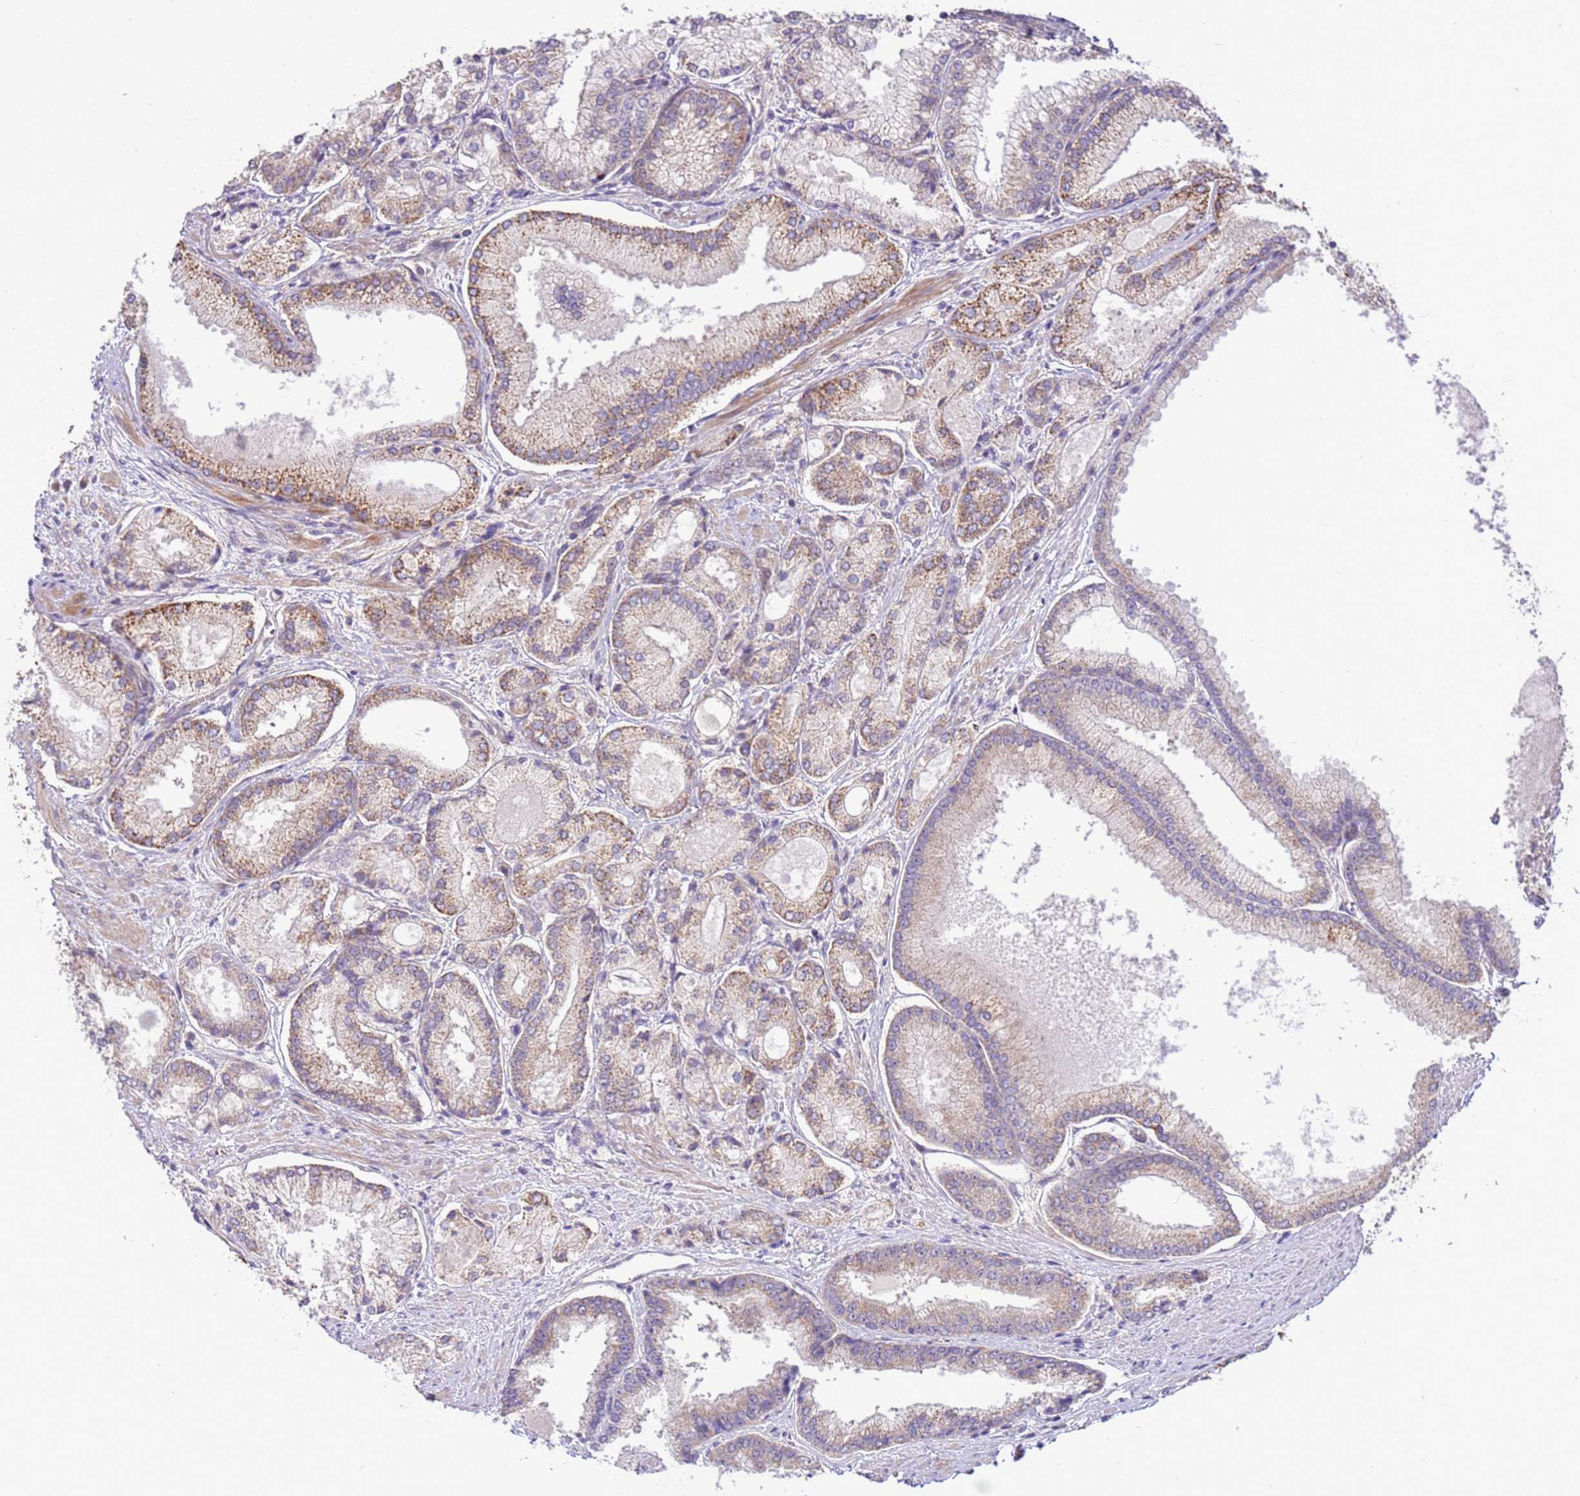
{"staining": {"intensity": "moderate", "quantity": "<25%", "location": "cytoplasmic/membranous"}, "tissue": "prostate cancer", "cell_type": "Tumor cells", "image_type": "cancer", "snomed": [{"axis": "morphology", "description": "Adenocarcinoma, Low grade"}, {"axis": "topography", "description": "Prostate"}], "caption": "Prostate cancer (adenocarcinoma (low-grade)) stained with a brown dye displays moderate cytoplasmic/membranous positive expression in about <25% of tumor cells.", "gene": "SCARA3", "patient": {"sex": "male", "age": 74}}